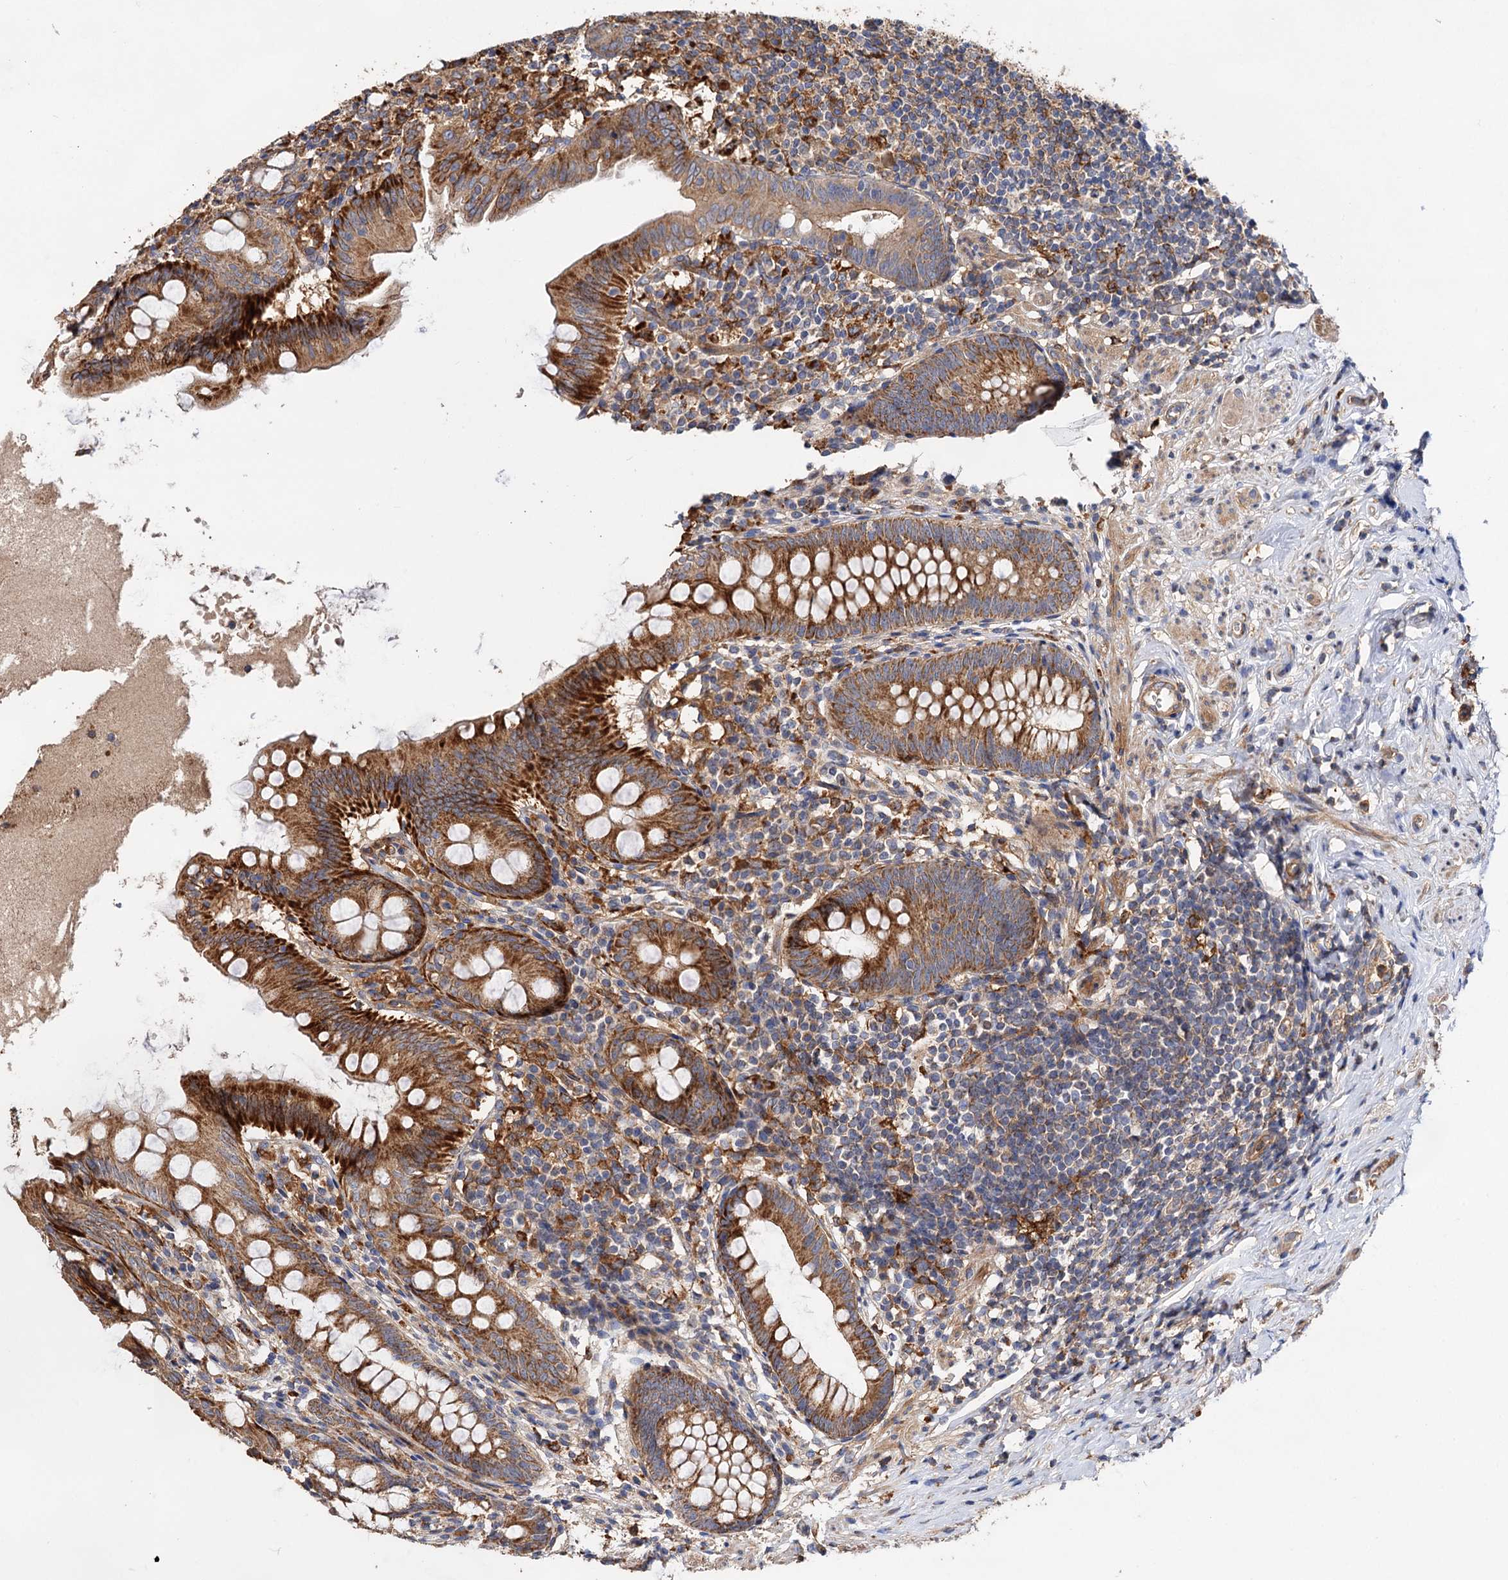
{"staining": {"intensity": "strong", "quantity": ">75%", "location": "cytoplasmic/membranous"}, "tissue": "appendix", "cell_type": "Glandular cells", "image_type": "normal", "snomed": [{"axis": "morphology", "description": "Normal tissue, NOS"}, {"axis": "topography", "description": "Appendix"}], "caption": "Protein expression analysis of normal human appendix reveals strong cytoplasmic/membranous expression in about >75% of glandular cells.", "gene": "CSAD", "patient": {"sex": "female", "age": 51}}